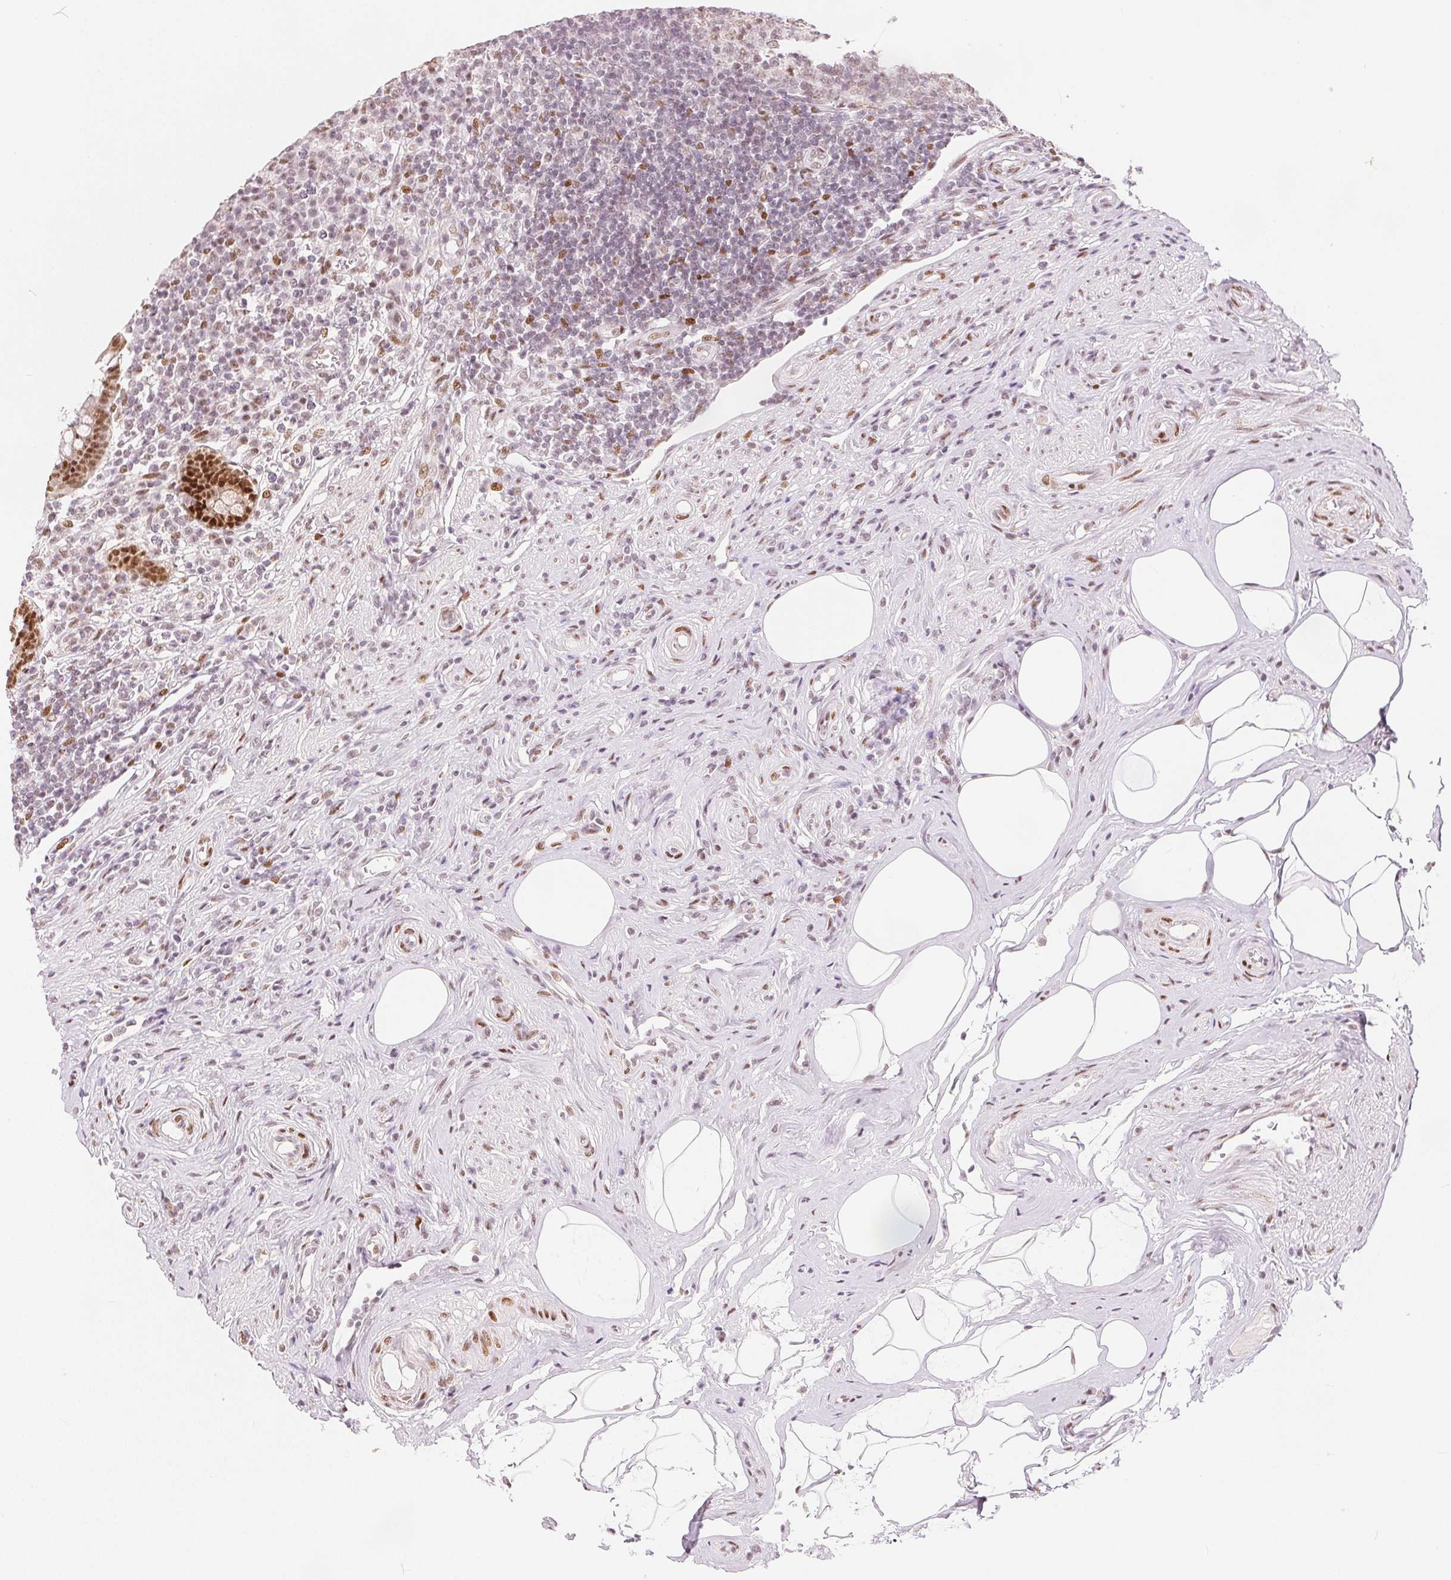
{"staining": {"intensity": "strong", "quantity": ">75%", "location": "nuclear"}, "tissue": "appendix", "cell_type": "Glandular cells", "image_type": "normal", "snomed": [{"axis": "morphology", "description": "Normal tissue, NOS"}, {"axis": "topography", "description": "Appendix"}], "caption": "Glandular cells show strong nuclear expression in about >75% of cells in benign appendix.", "gene": "ZNF703", "patient": {"sex": "female", "age": 56}}